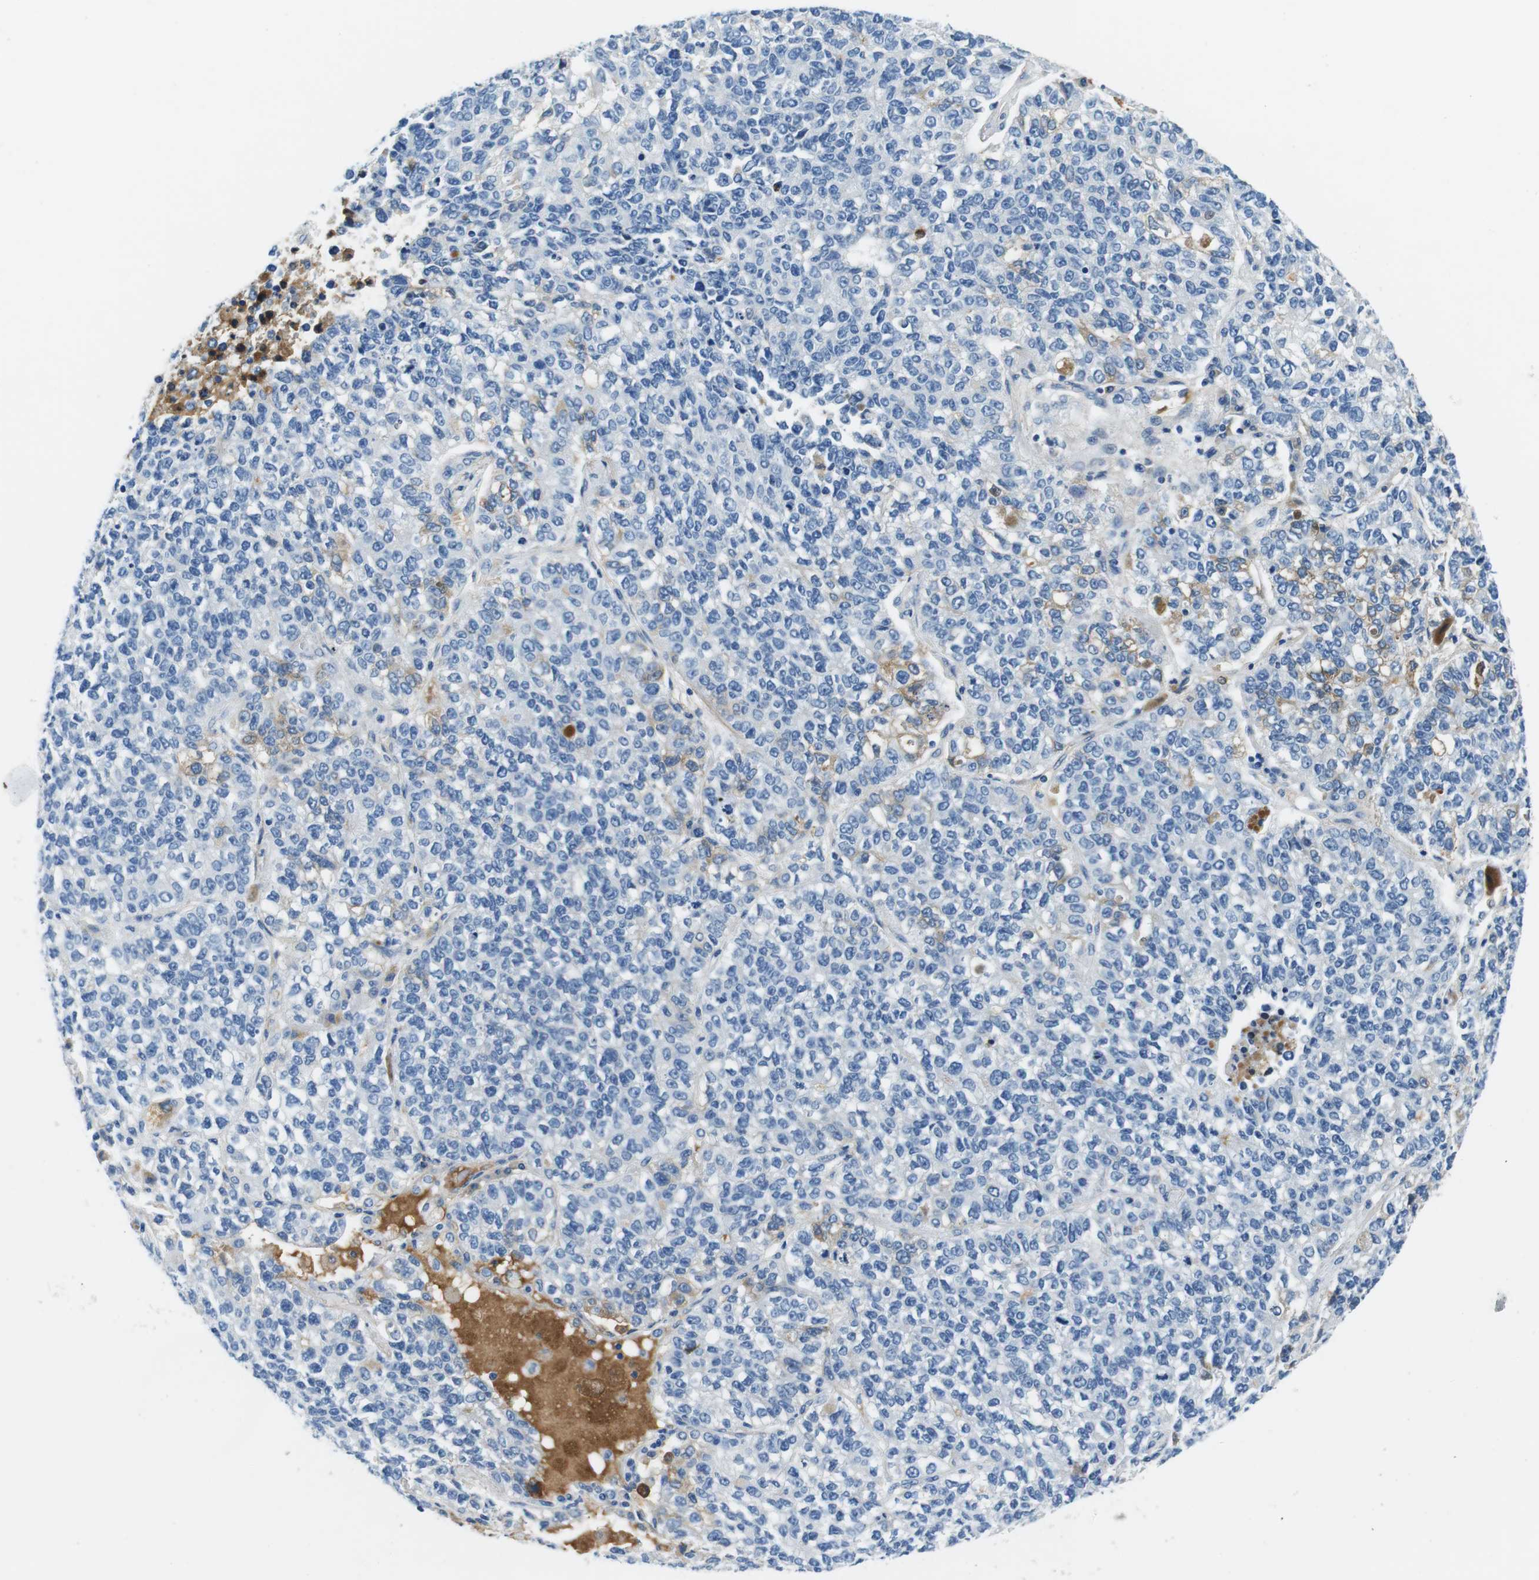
{"staining": {"intensity": "negative", "quantity": "none", "location": "none"}, "tissue": "lung cancer", "cell_type": "Tumor cells", "image_type": "cancer", "snomed": [{"axis": "morphology", "description": "Adenocarcinoma, NOS"}, {"axis": "topography", "description": "Lung"}], "caption": "This is a image of IHC staining of lung cancer (adenocarcinoma), which shows no expression in tumor cells.", "gene": "IGHD", "patient": {"sex": "male", "age": 49}}